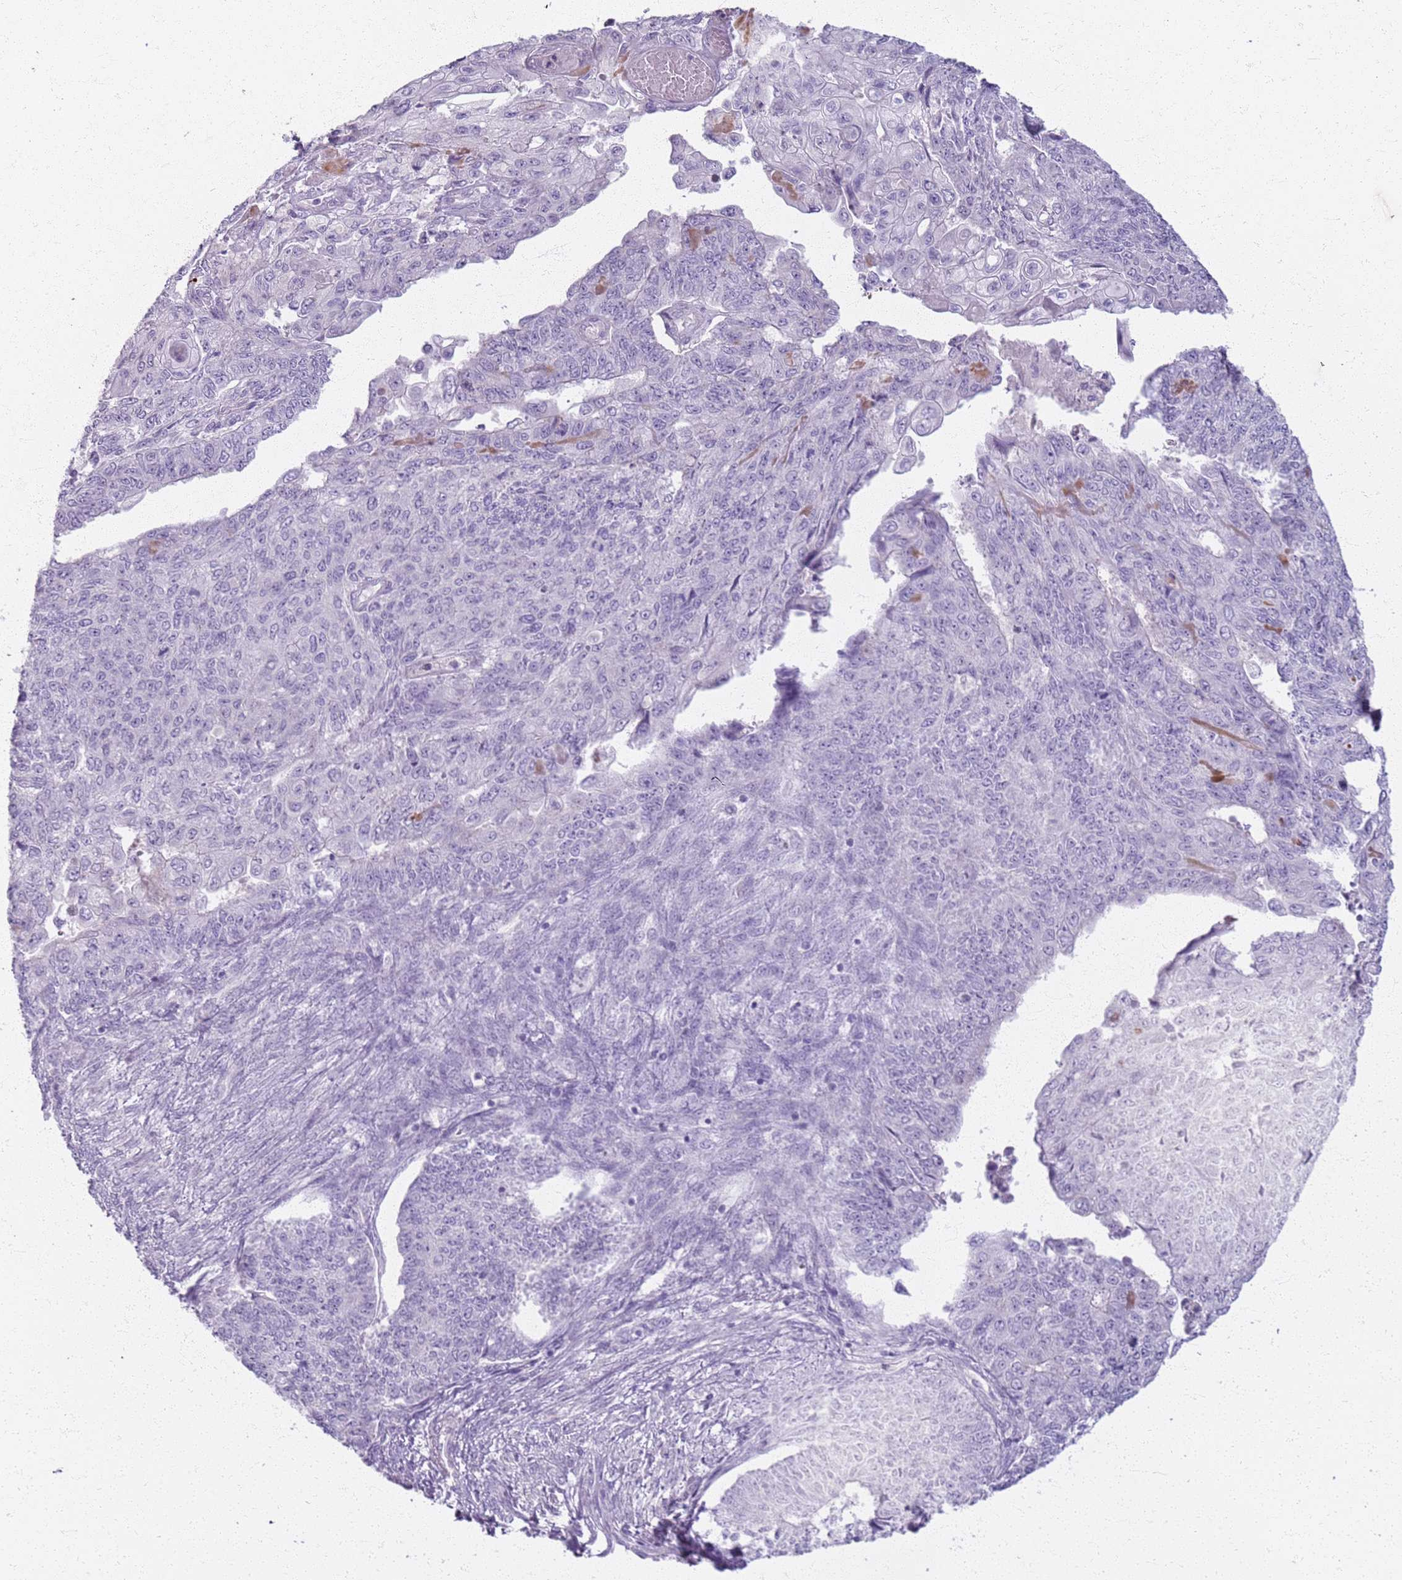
{"staining": {"intensity": "negative", "quantity": "none", "location": "none"}, "tissue": "endometrial cancer", "cell_type": "Tumor cells", "image_type": "cancer", "snomed": [{"axis": "morphology", "description": "Adenocarcinoma, NOS"}, {"axis": "topography", "description": "Endometrium"}], "caption": "IHC image of endometrial adenocarcinoma stained for a protein (brown), which exhibits no expression in tumor cells.", "gene": "CSRP3", "patient": {"sex": "female", "age": 32}}